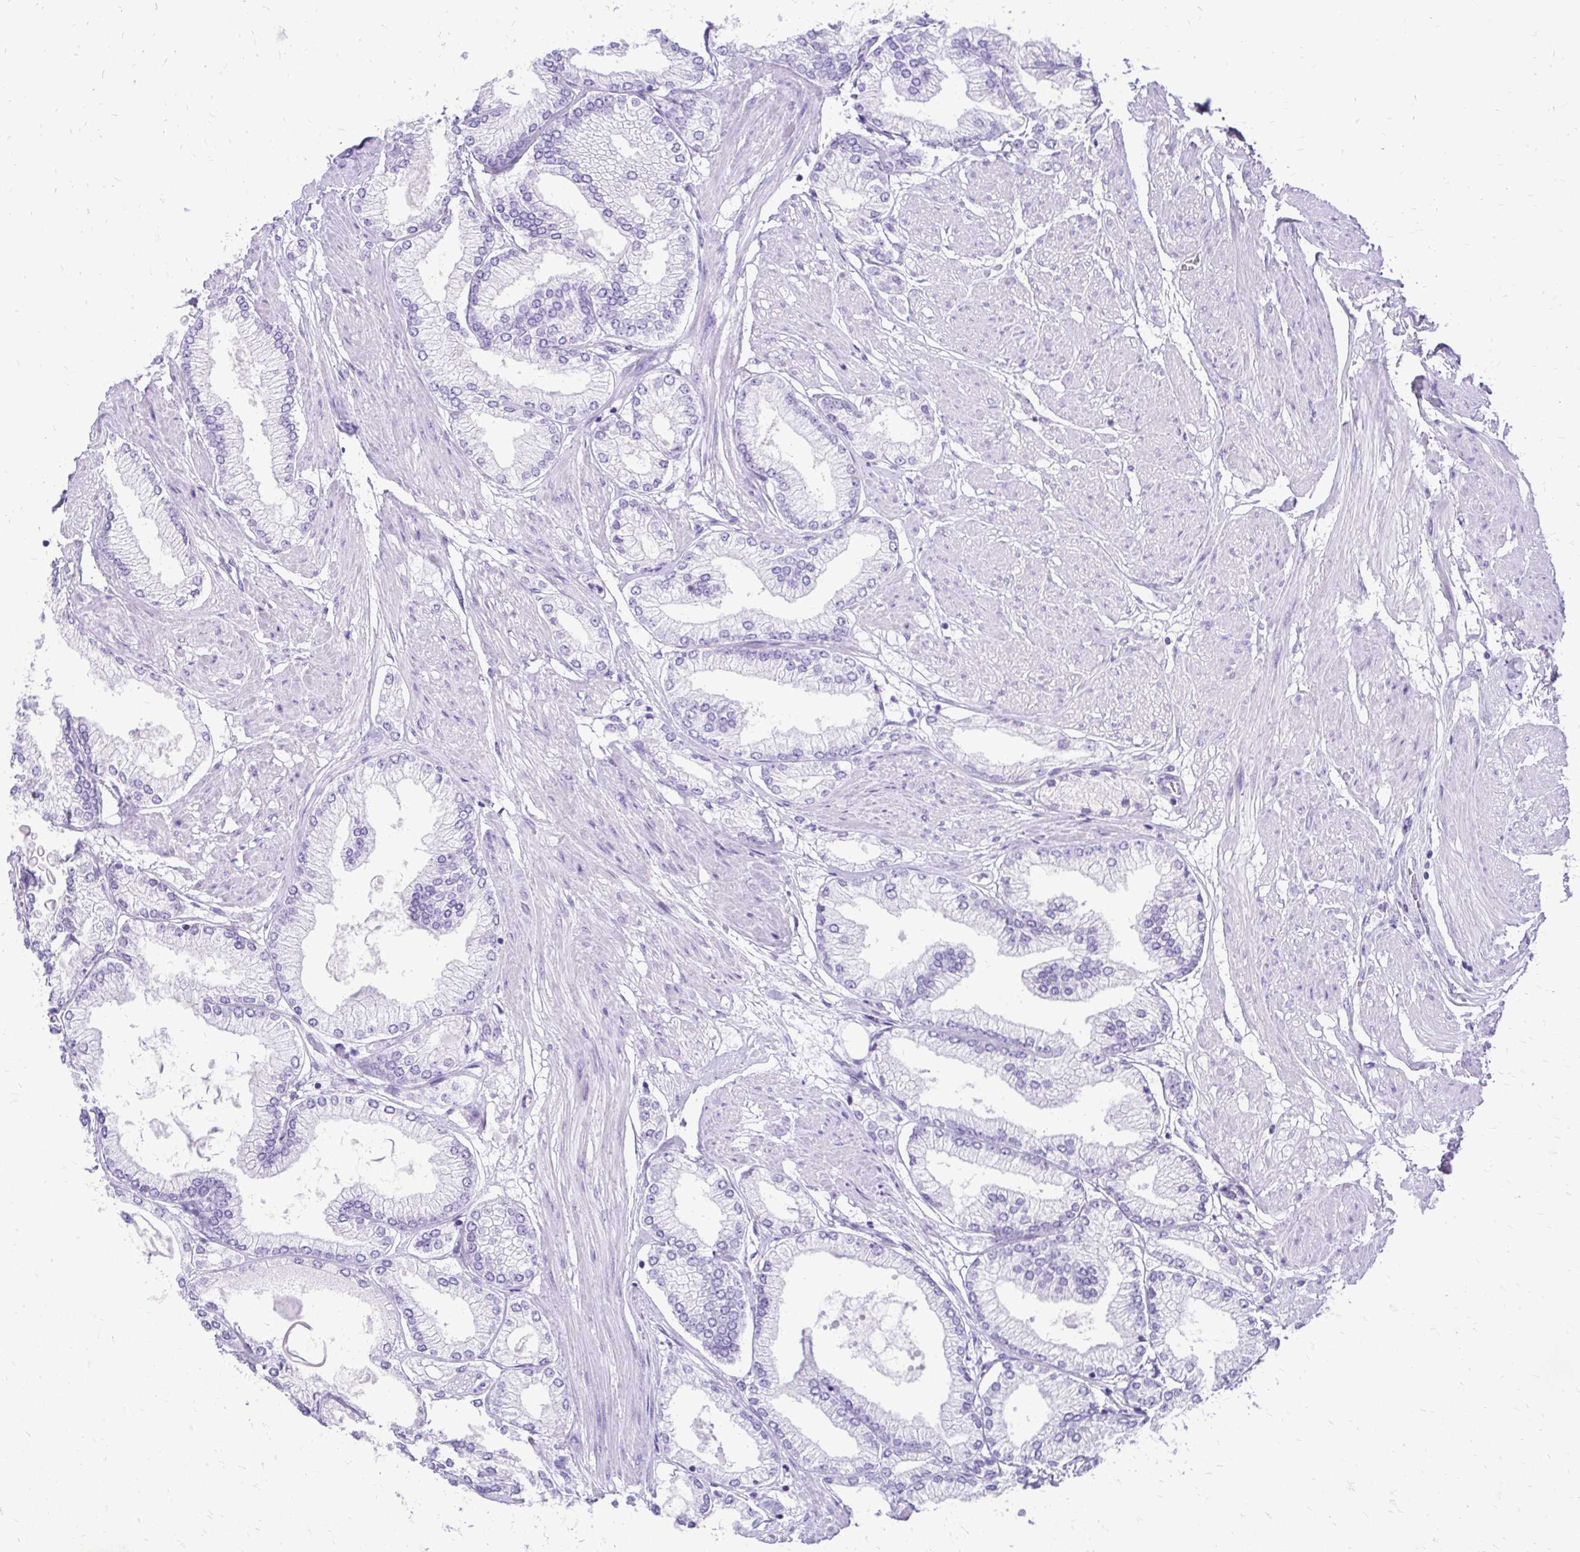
{"staining": {"intensity": "negative", "quantity": "none", "location": "none"}, "tissue": "prostate cancer", "cell_type": "Tumor cells", "image_type": "cancer", "snomed": [{"axis": "morphology", "description": "Adenocarcinoma, High grade"}, {"axis": "topography", "description": "Prostate"}], "caption": "A histopathology image of human high-grade adenocarcinoma (prostate) is negative for staining in tumor cells. The staining was performed using DAB (3,3'-diaminobenzidine) to visualize the protein expression in brown, while the nuclei were stained in blue with hematoxylin (Magnification: 20x).", "gene": "SLC32A1", "patient": {"sex": "male", "age": 68}}